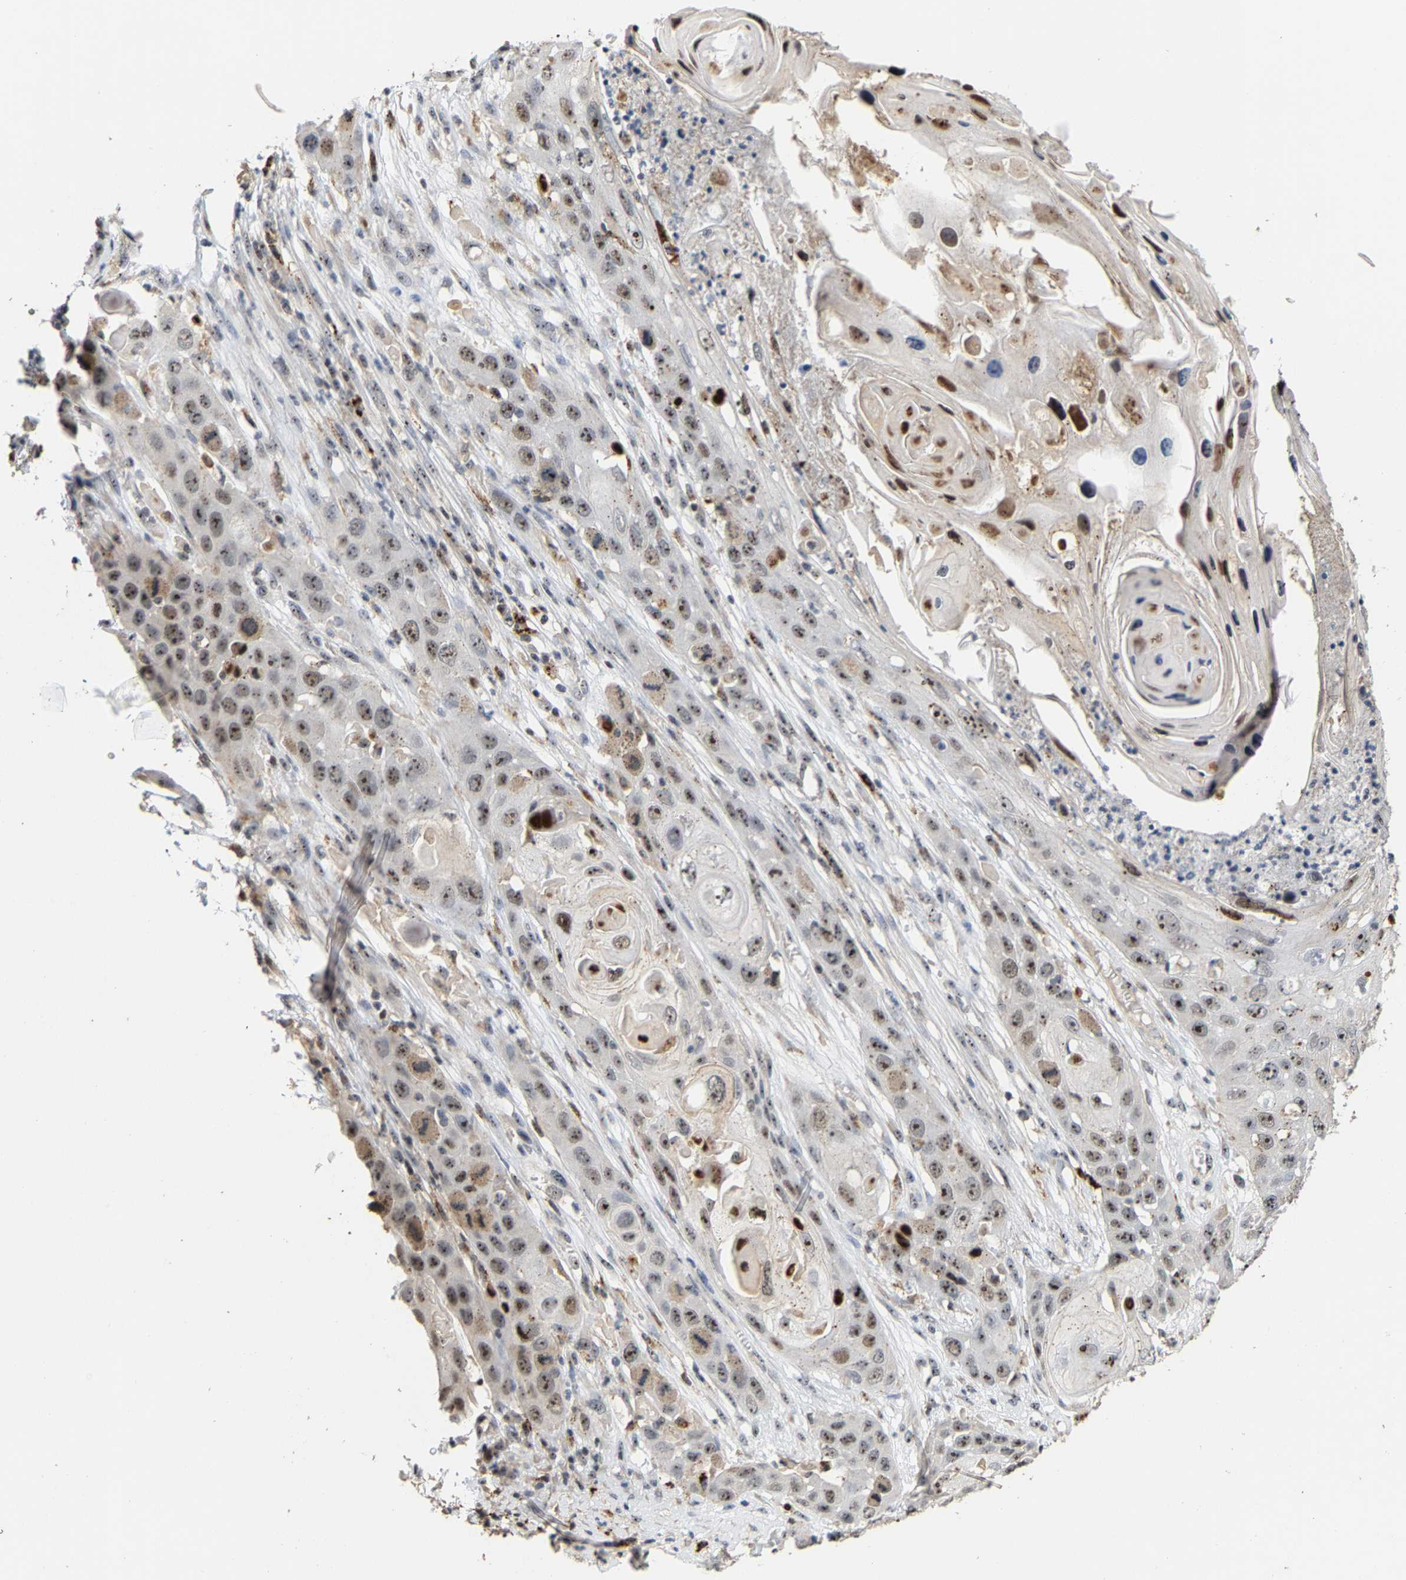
{"staining": {"intensity": "strong", "quantity": "25%-75%", "location": "nuclear"}, "tissue": "skin cancer", "cell_type": "Tumor cells", "image_type": "cancer", "snomed": [{"axis": "morphology", "description": "Squamous cell carcinoma, NOS"}, {"axis": "topography", "description": "Skin"}], "caption": "This histopathology image shows immunohistochemistry staining of human squamous cell carcinoma (skin), with high strong nuclear expression in about 25%-75% of tumor cells.", "gene": "NOP58", "patient": {"sex": "male", "age": 55}}